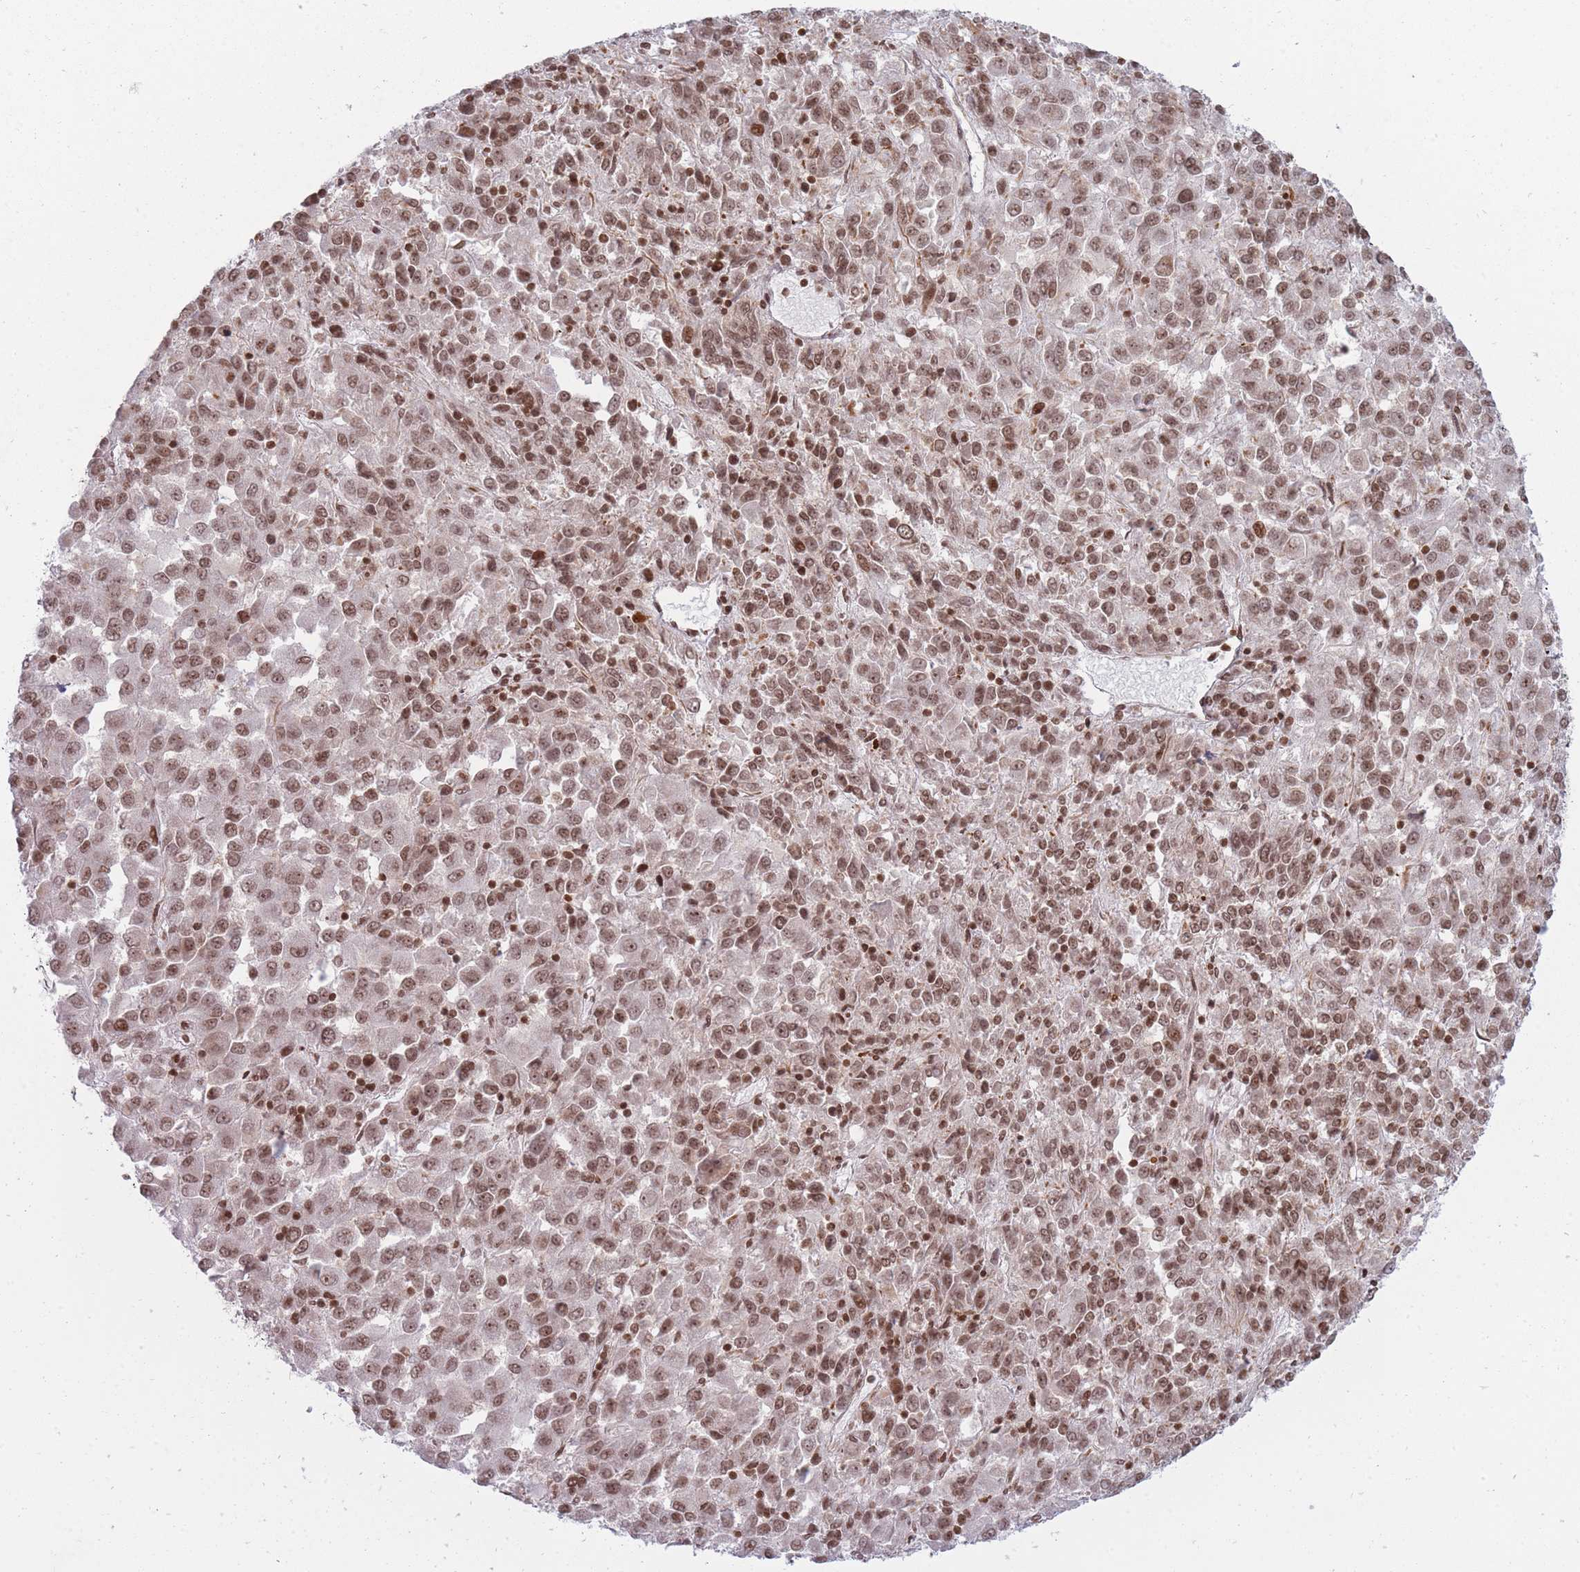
{"staining": {"intensity": "moderate", "quantity": ">75%", "location": "nuclear"}, "tissue": "melanoma", "cell_type": "Tumor cells", "image_type": "cancer", "snomed": [{"axis": "morphology", "description": "Malignant melanoma, Metastatic site"}, {"axis": "topography", "description": "Lung"}], "caption": "An IHC histopathology image of neoplastic tissue is shown. Protein staining in brown shows moderate nuclear positivity in malignant melanoma (metastatic site) within tumor cells.", "gene": "TMC6", "patient": {"sex": "male", "age": 64}}